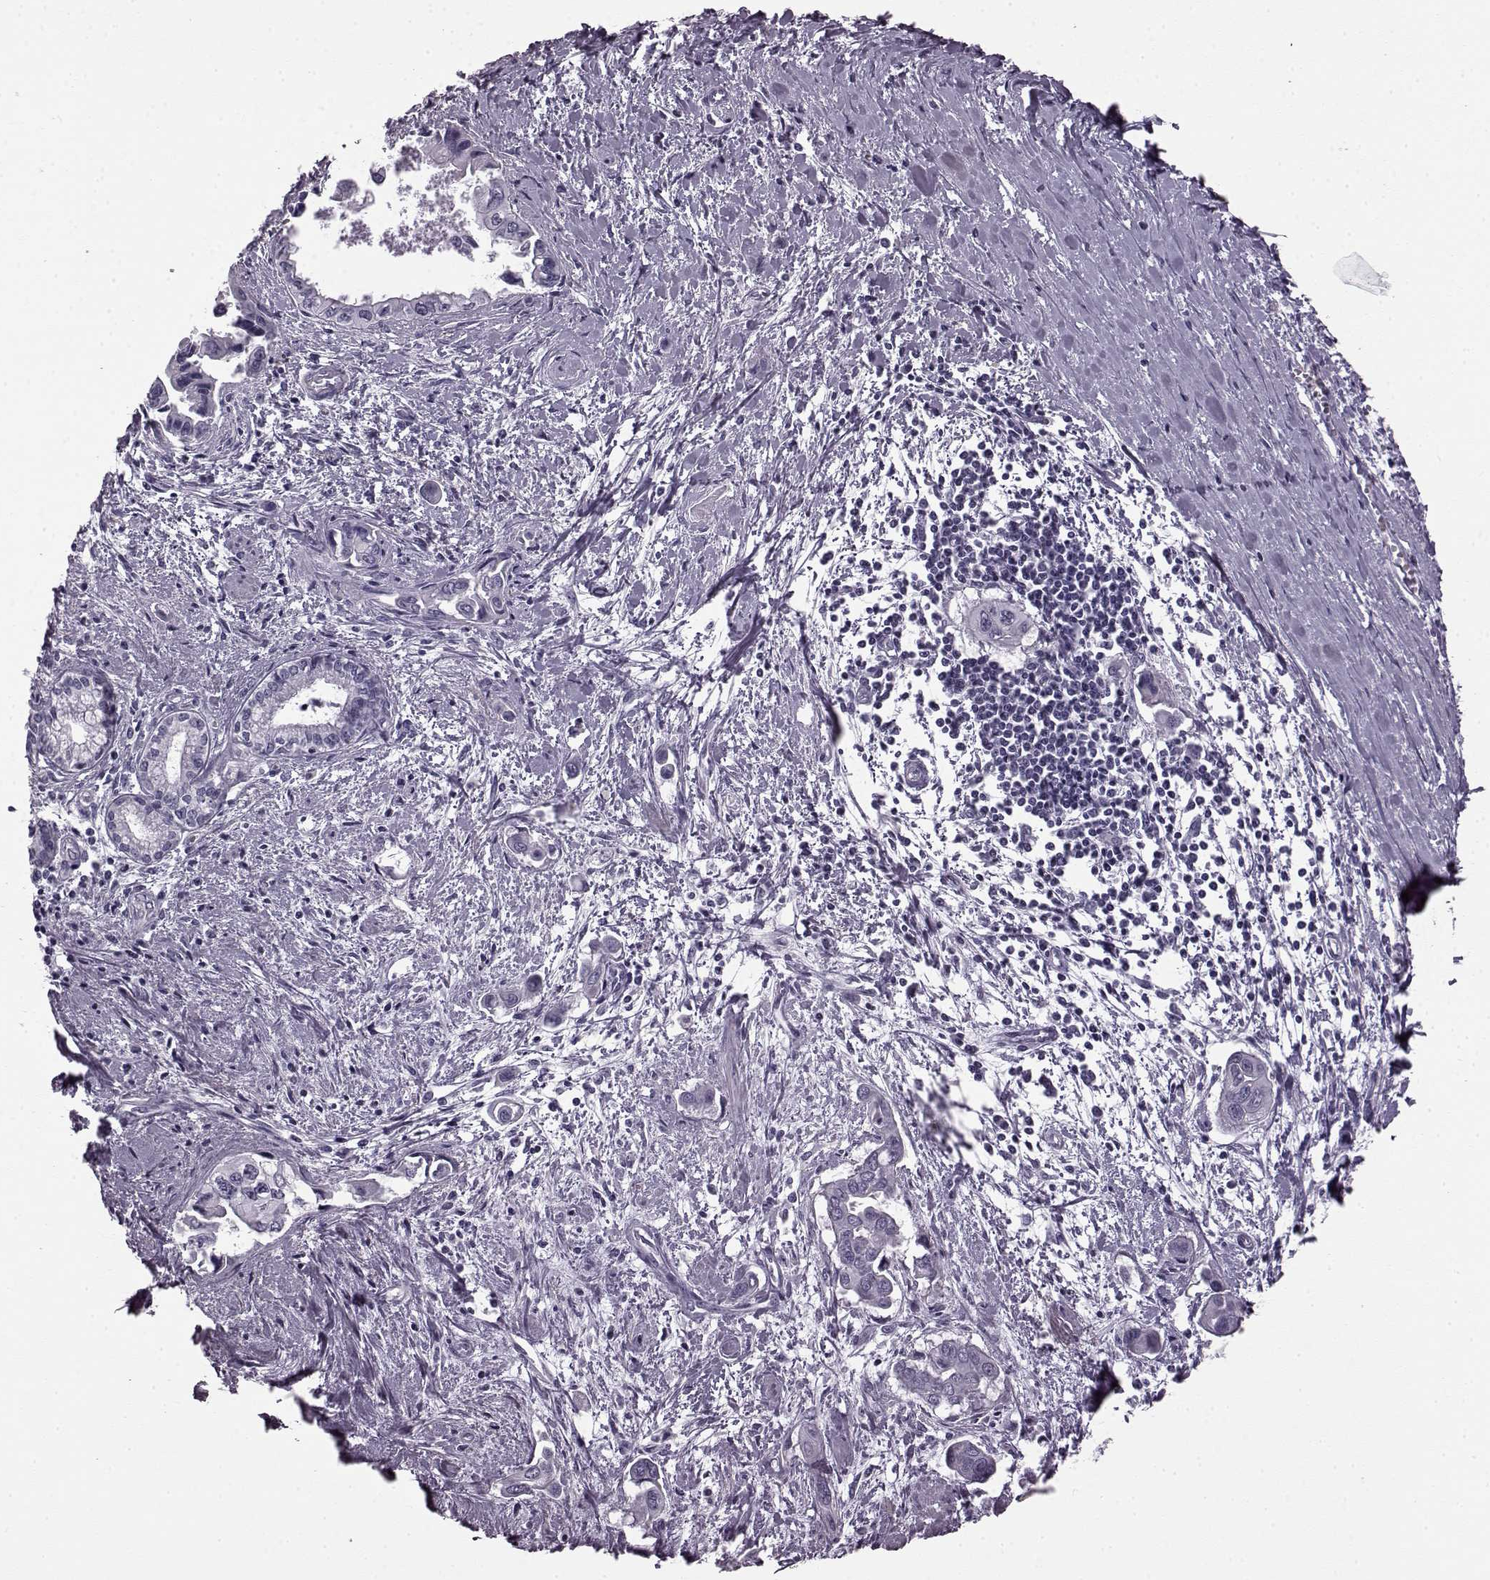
{"staining": {"intensity": "negative", "quantity": "none", "location": "none"}, "tissue": "pancreatic cancer", "cell_type": "Tumor cells", "image_type": "cancer", "snomed": [{"axis": "morphology", "description": "Adenocarcinoma, NOS"}, {"axis": "topography", "description": "Pancreas"}], "caption": "Immunohistochemistry histopathology image of neoplastic tissue: pancreatic cancer (adenocarcinoma) stained with DAB exhibits no significant protein staining in tumor cells. Nuclei are stained in blue.", "gene": "AIPL1", "patient": {"sex": "male", "age": 60}}